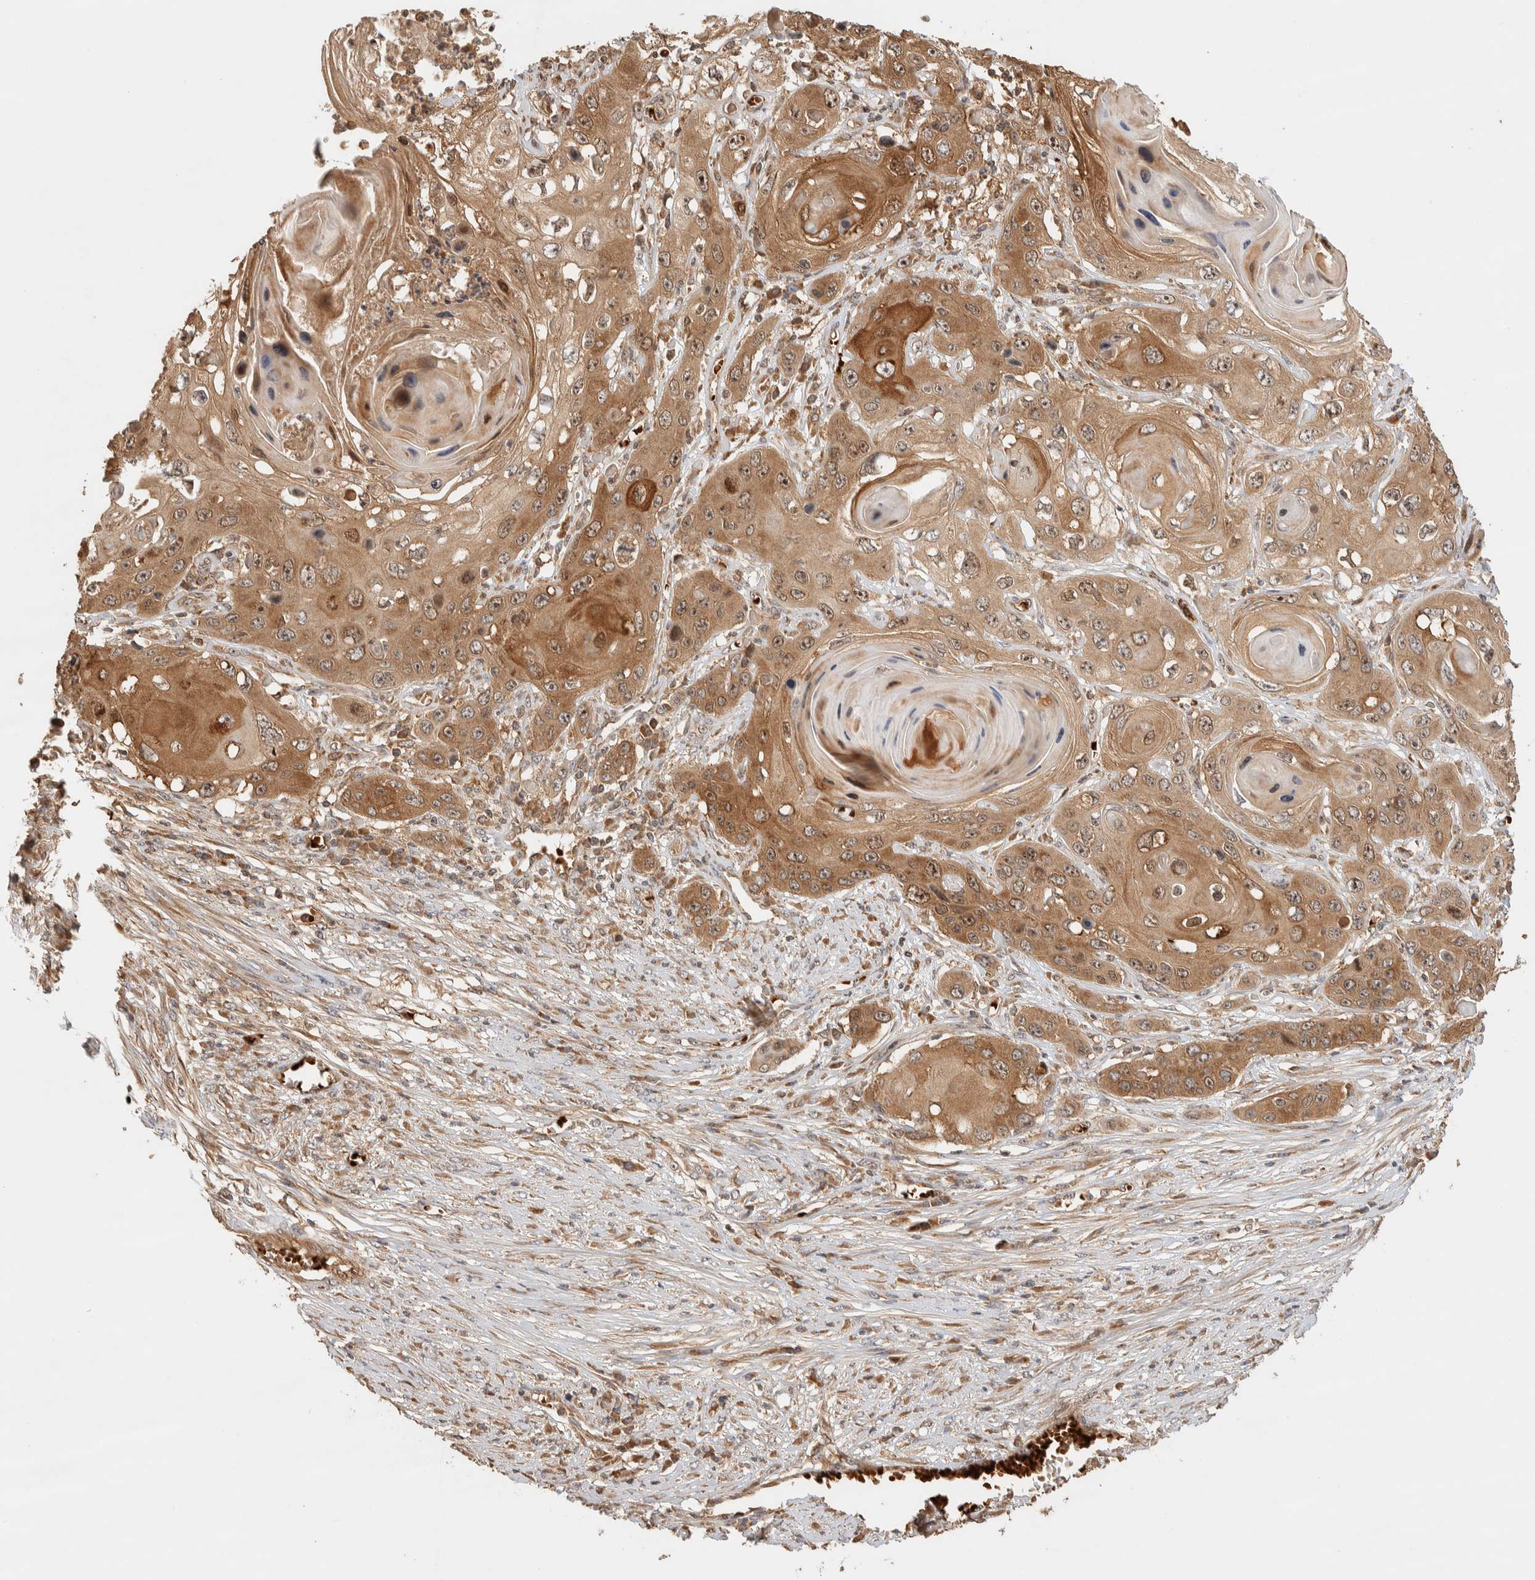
{"staining": {"intensity": "moderate", "quantity": ">75%", "location": "cytoplasmic/membranous"}, "tissue": "skin cancer", "cell_type": "Tumor cells", "image_type": "cancer", "snomed": [{"axis": "morphology", "description": "Squamous cell carcinoma, NOS"}, {"axis": "topography", "description": "Skin"}], "caption": "Tumor cells show medium levels of moderate cytoplasmic/membranous staining in approximately >75% of cells in skin cancer.", "gene": "TTI2", "patient": {"sex": "male", "age": 55}}